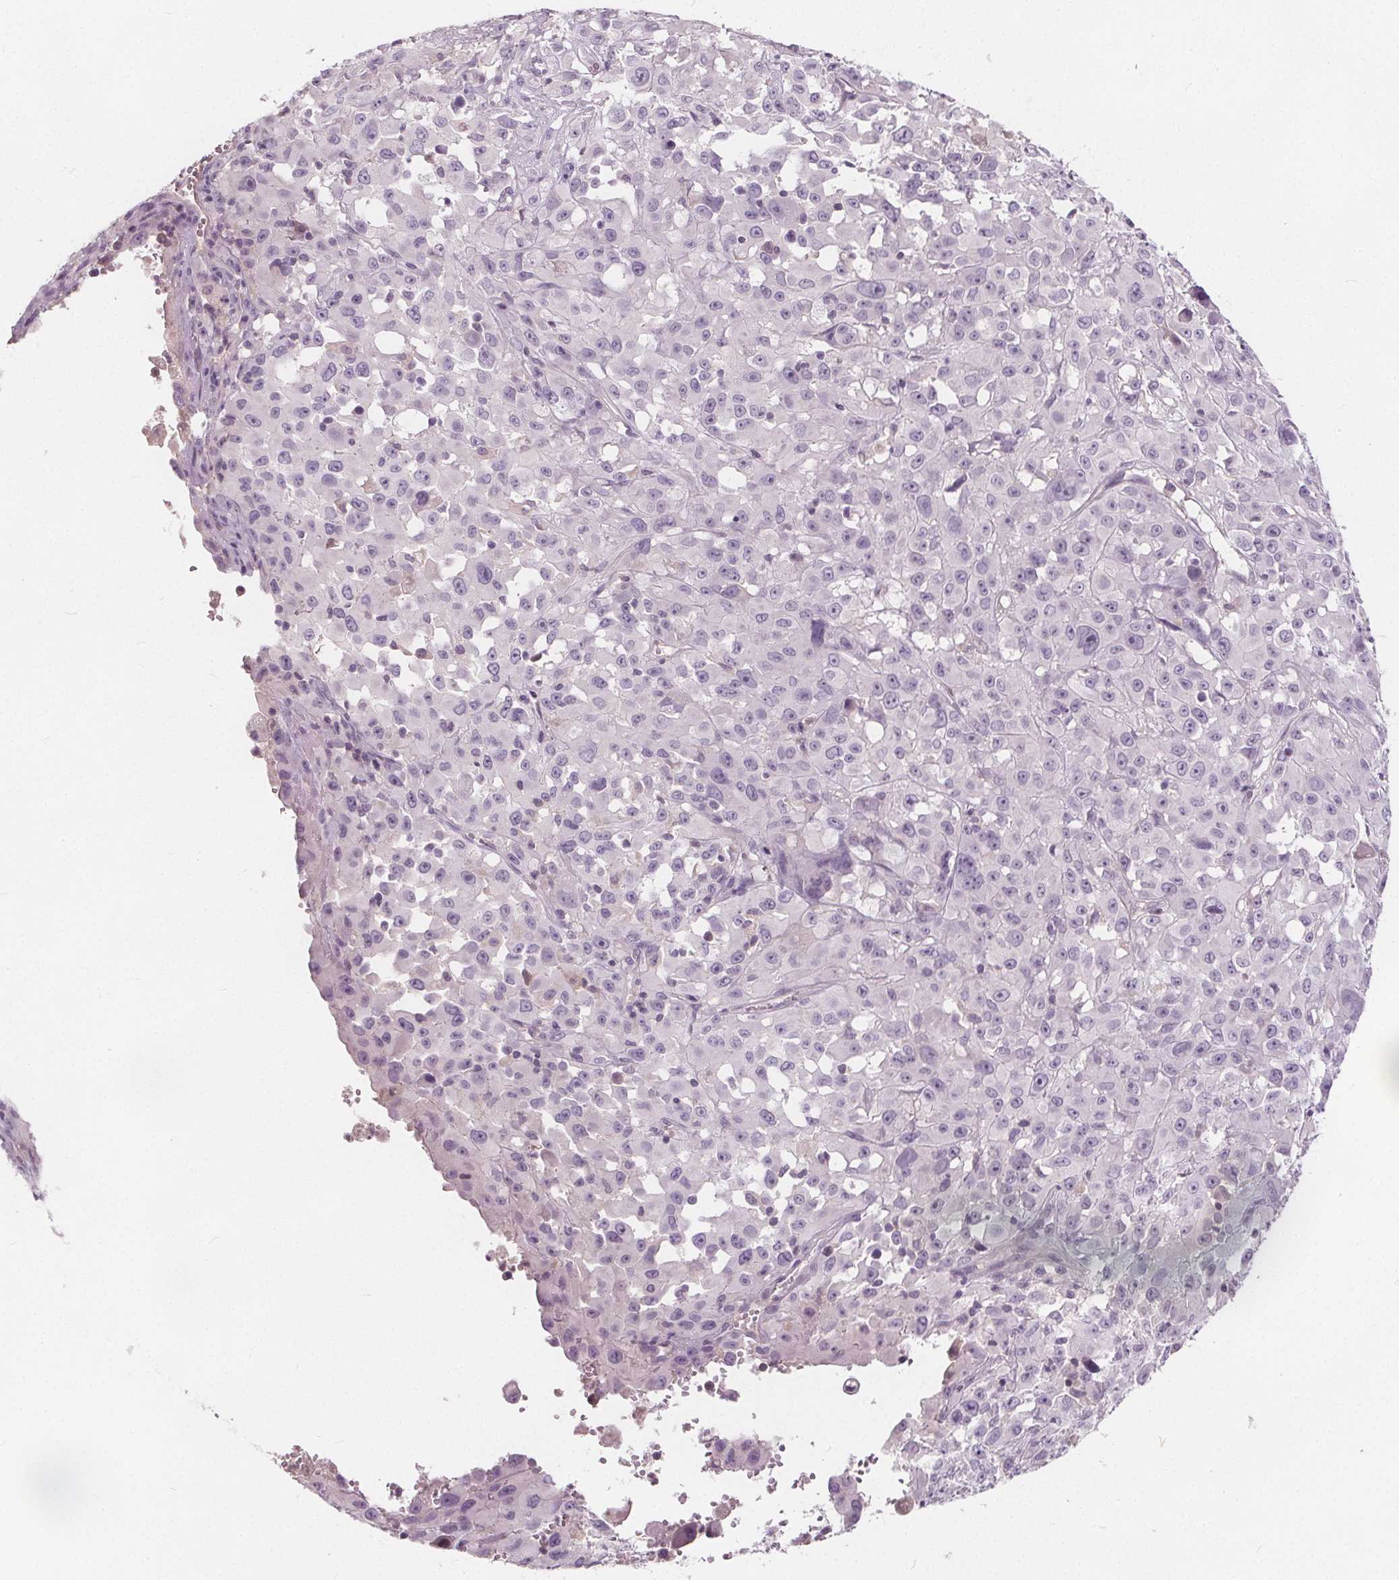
{"staining": {"intensity": "negative", "quantity": "none", "location": "none"}, "tissue": "melanoma", "cell_type": "Tumor cells", "image_type": "cancer", "snomed": [{"axis": "morphology", "description": "Malignant melanoma, Metastatic site"}, {"axis": "topography", "description": "Soft tissue"}], "caption": "Immunohistochemistry image of malignant melanoma (metastatic site) stained for a protein (brown), which exhibits no expression in tumor cells.", "gene": "PLA2G2E", "patient": {"sex": "male", "age": 50}}